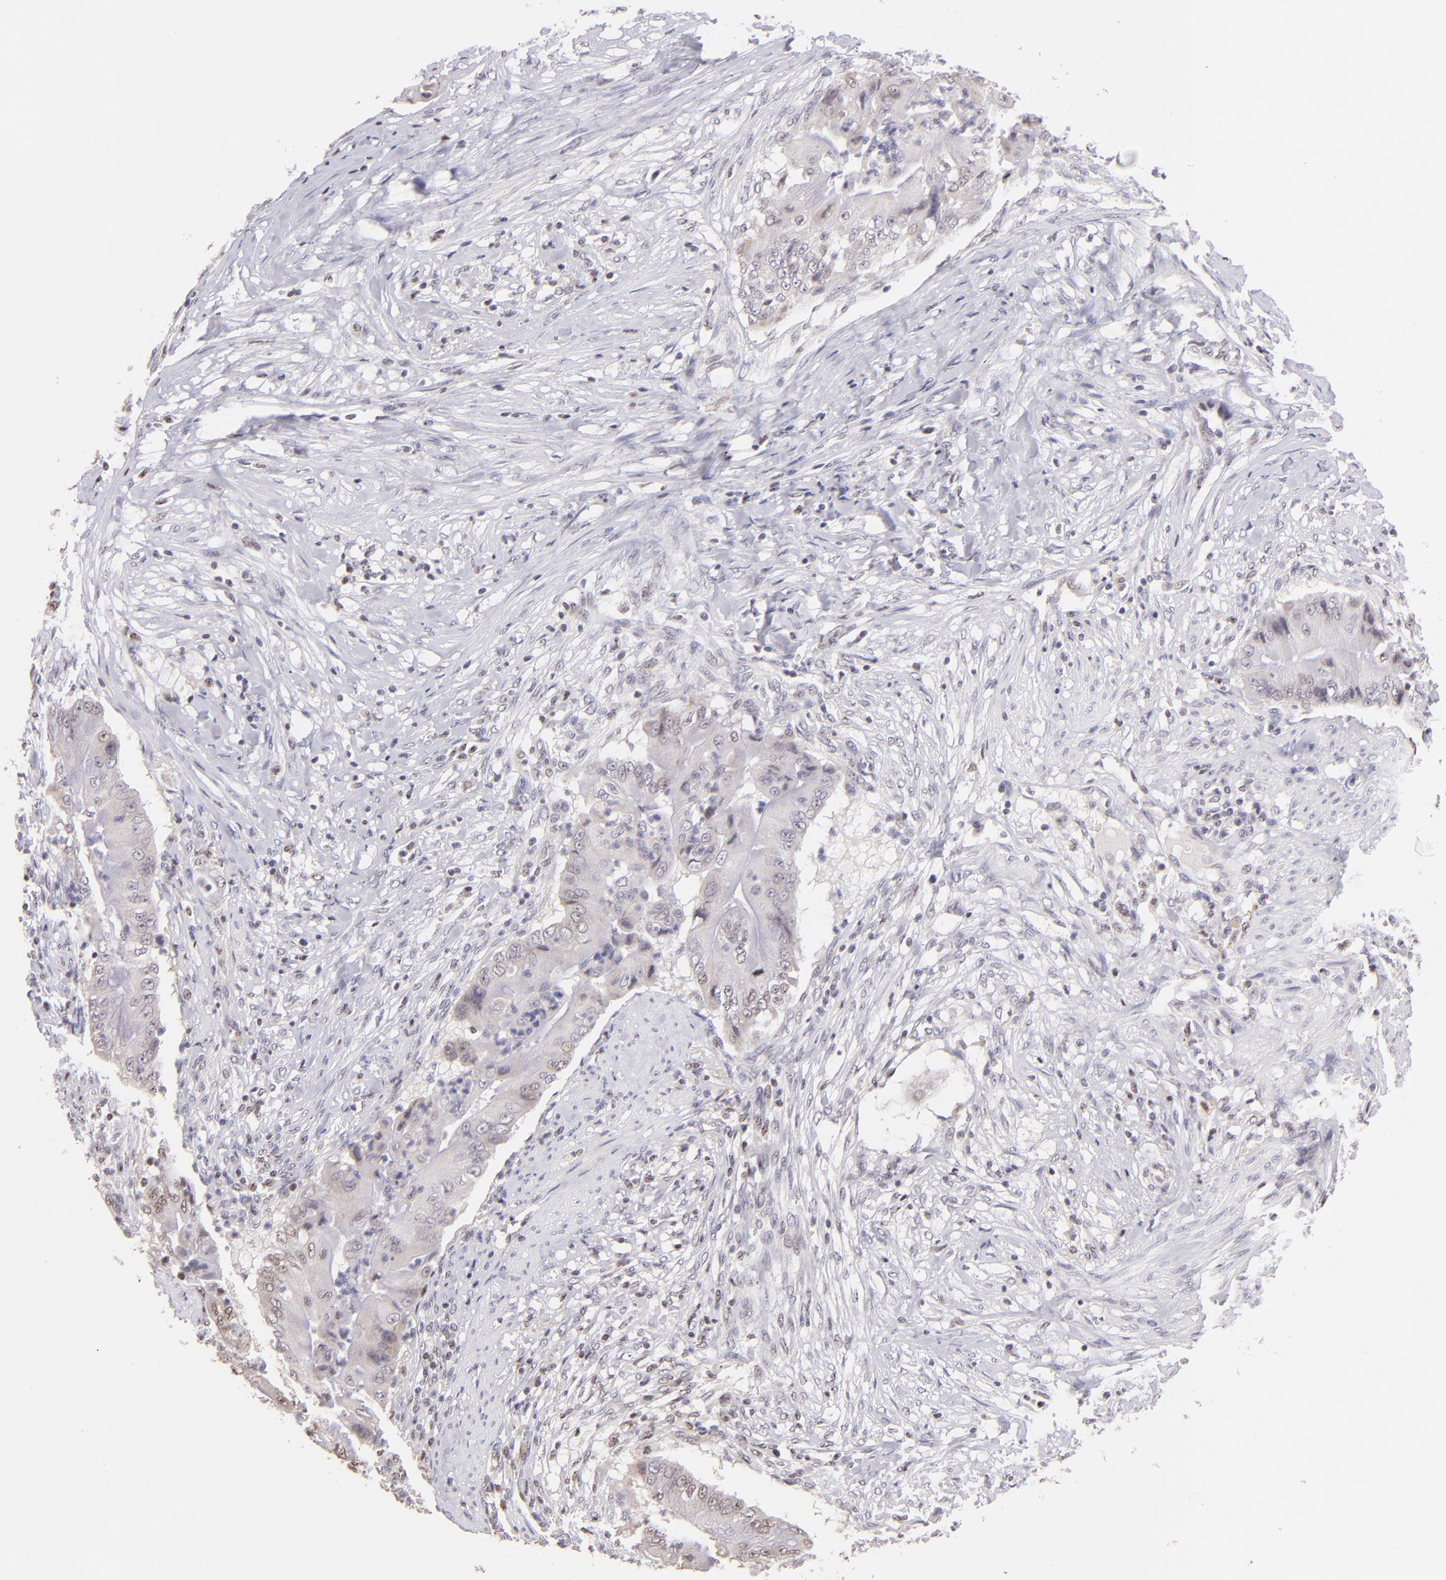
{"staining": {"intensity": "negative", "quantity": "none", "location": "none"}, "tissue": "pancreatic cancer", "cell_type": "Tumor cells", "image_type": "cancer", "snomed": [{"axis": "morphology", "description": "Adenocarcinoma, NOS"}, {"axis": "topography", "description": "Pancreas"}], "caption": "The micrograph displays no staining of tumor cells in pancreatic cancer (adenocarcinoma). Brightfield microscopy of immunohistochemistry (IHC) stained with DAB (3,3'-diaminobenzidine) (brown) and hematoxylin (blue), captured at high magnification.", "gene": "MAGEA1", "patient": {"sex": "male", "age": 62}}